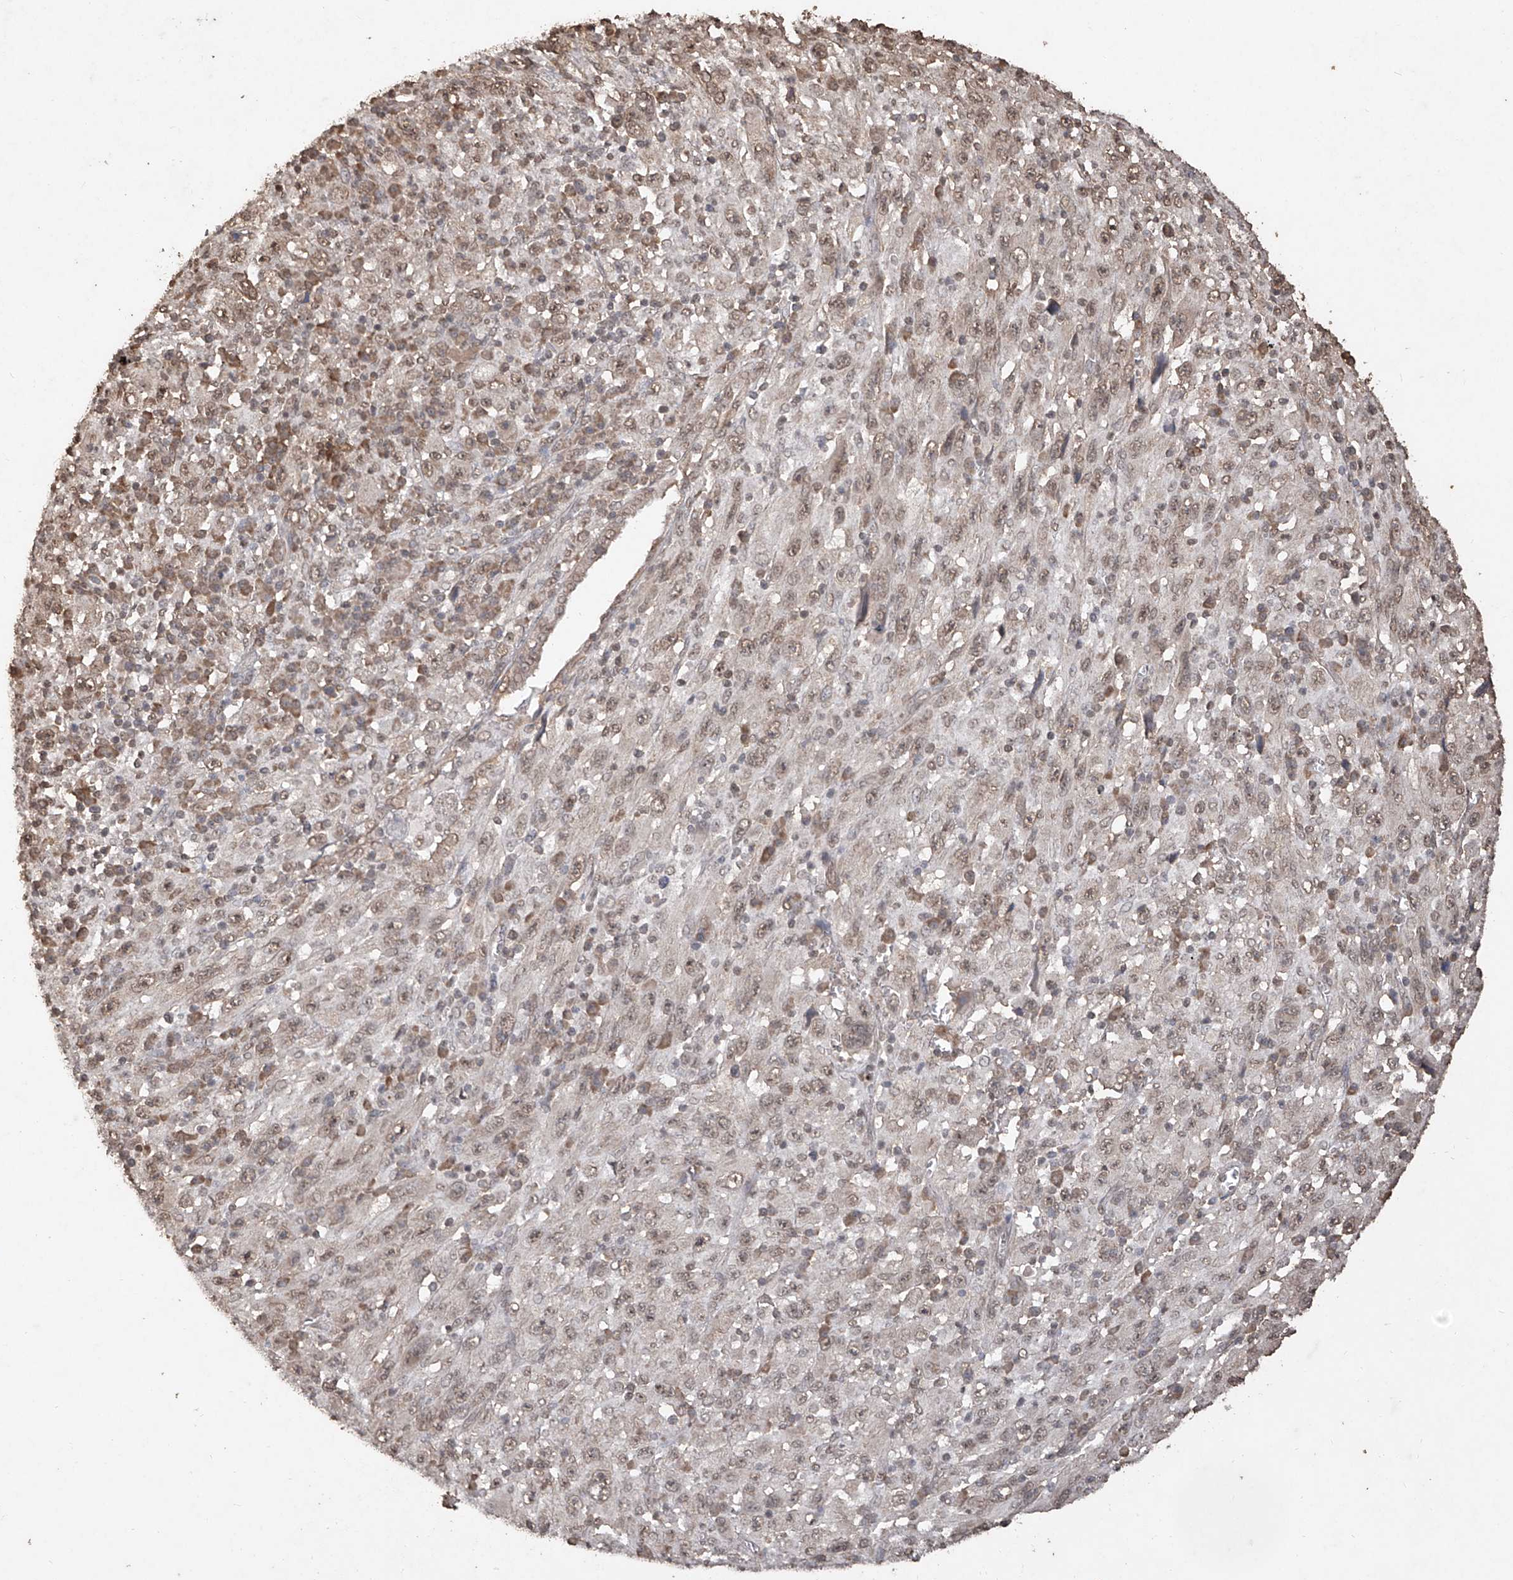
{"staining": {"intensity": "weak", "quantity": ">75%", "location": "nuclear"}, "tissue": "melanoma", "cell_type": "Tumor cells", "image_type": "cancer", "snomed": [{"axis": "morphology", "description": "Malignant melanoma, Metastatic site"}, {"axis": "topography", "description": "Skin"}], "caption": "A histopathology image showing weak nuclear staining in approximately >75% of tumor cells in malignant melanoma (metastatic site), as visualized by brown immunohistochemical staining.", "gene": "ELOVL1", "patient": {"sex": "female", "age": 56}}